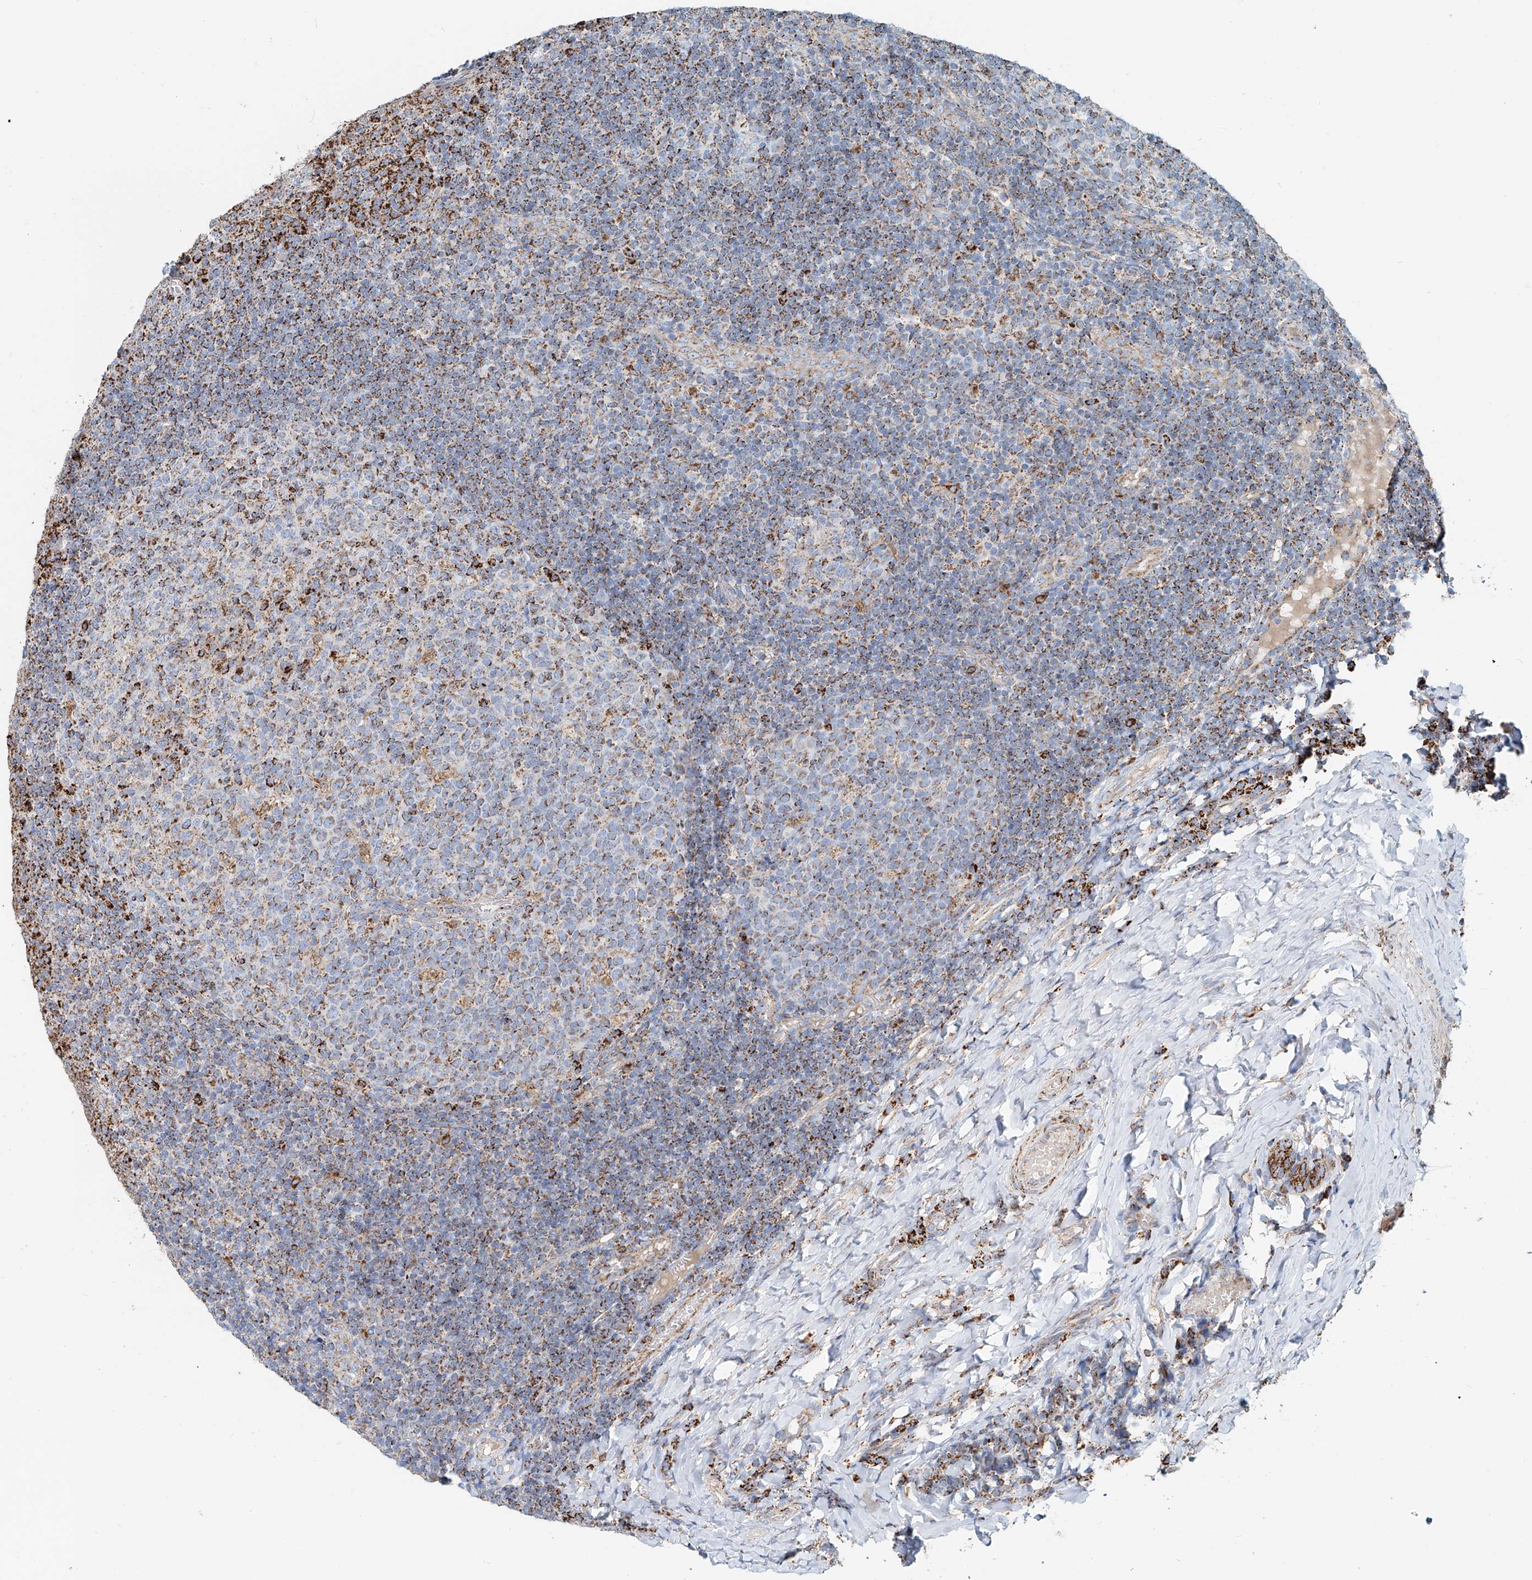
{"staining": {"intensity": "moderate", "quantity": "25%-75%", "location": "cytoplasmic/membranous"}, "tissue": "tonsil", "cell_type": "Germinal center cells", "image_type": "normal", "snomed": [{"axis": "morphology", "description": "Normal tissue, NOS"}, {"axis": "topography", "description": "Tonsil"}], "caption": "An immunohistochemistry (IHC) histopathology image of unremarkable tissue is shown. Protein staining in brown shows moderate cytoplasmic/membranous positivity in tonsil within germinal center cells. The staining was performed using DAB (3,3'-diaminobenzidine), with brown indicating positive protein expression. Nuclei are stained blue with hematoxylin.", "gene": "CARD10", "patient": {"sex": "female", "age": 19}}